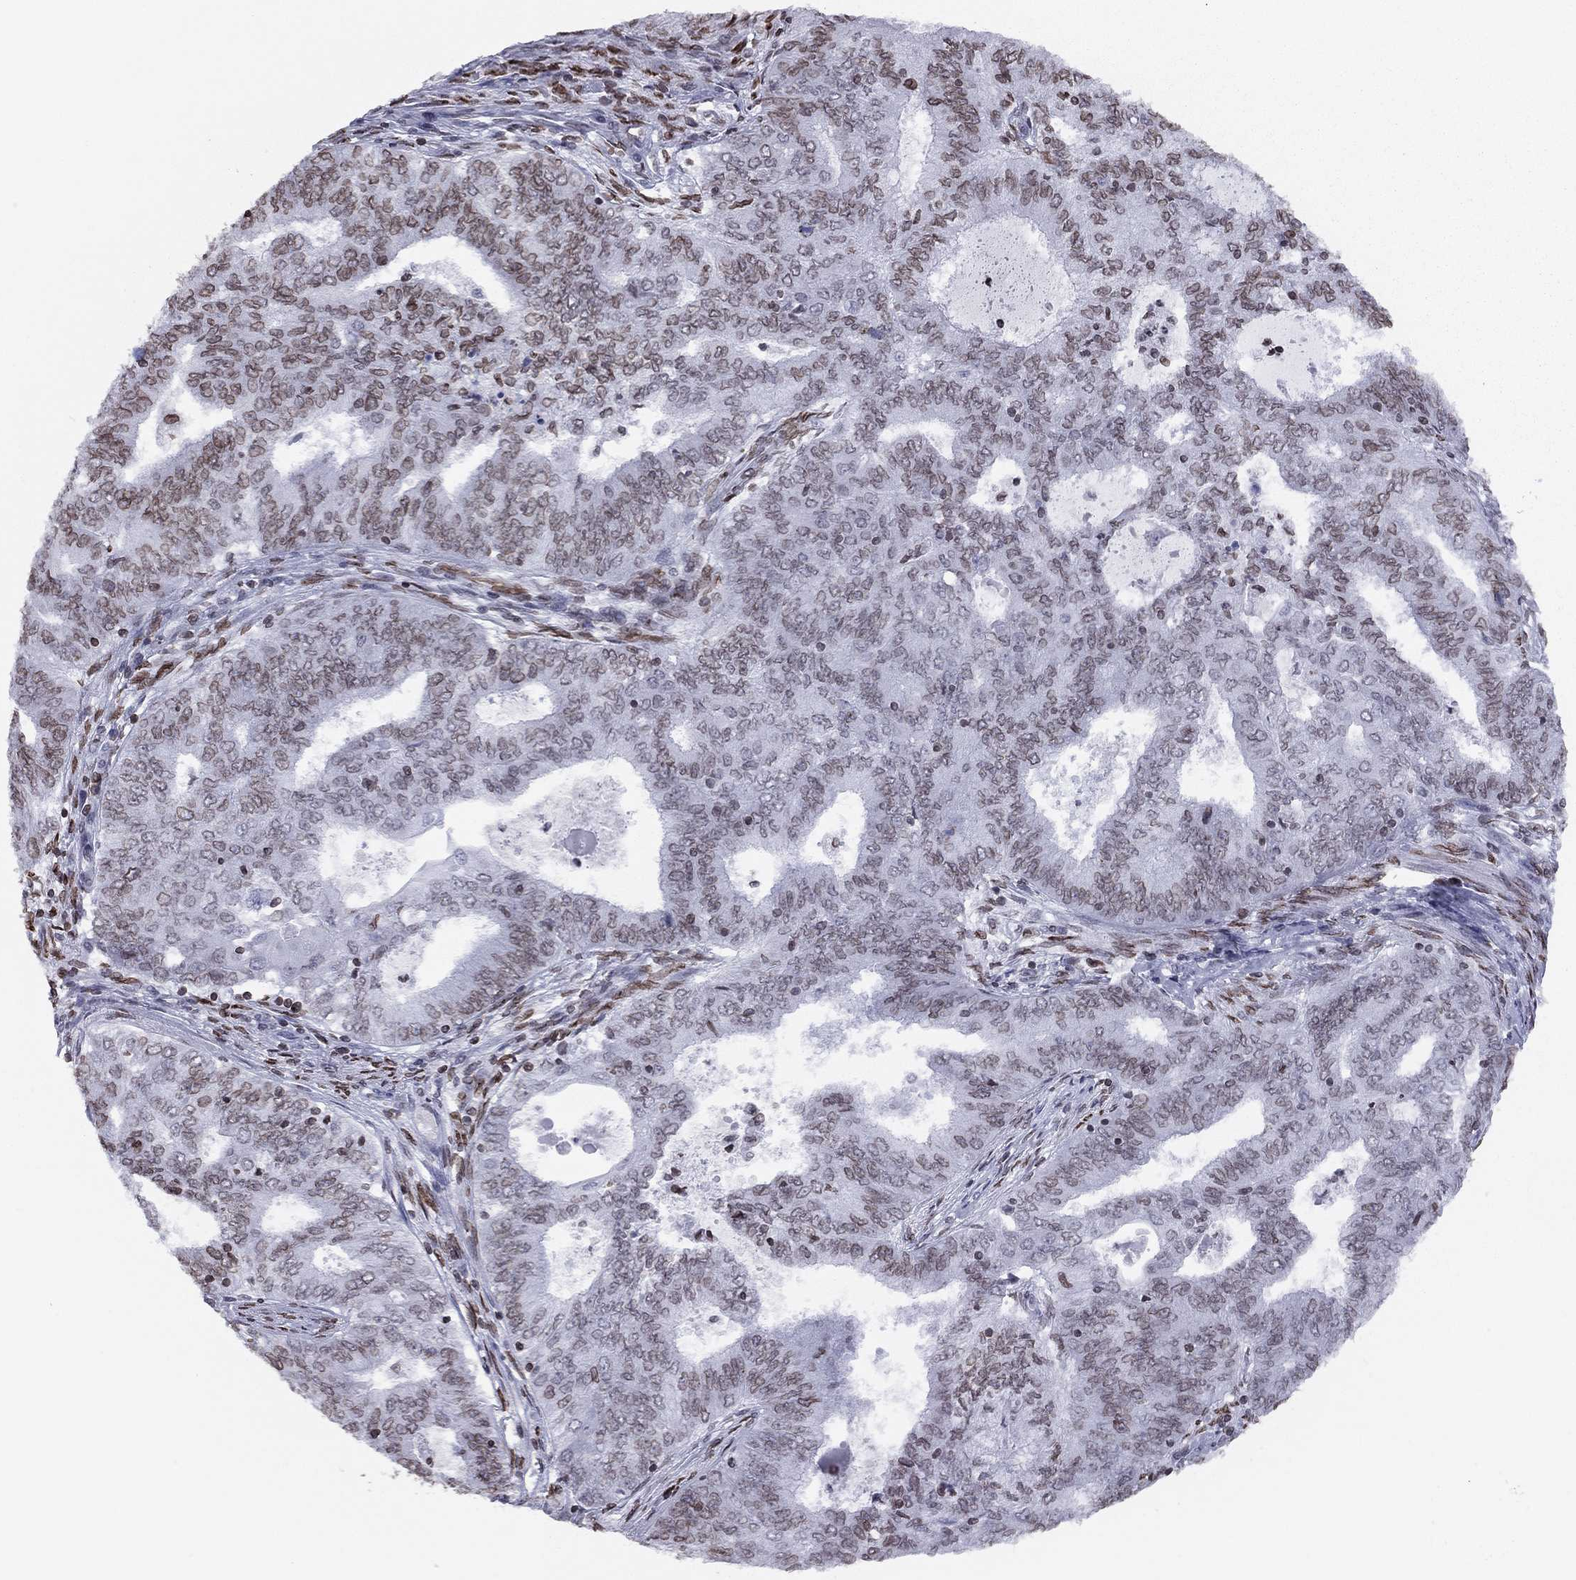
{"staining": {"intensity": "weak", "quantity": ">75%", "location": "cytoplasmic/membranous,nuclear"}, "tissue": "endometrial cancer", "cell_type": "Tumor cells", "image_type": "cancer", "snomed": [{"axis": "morphology", "description": "Adenocarcinoma, NOS"}, {"axis": "topography", "description": "Endometrium"}], "caption": "Protein staining by immunohistochemistry displays weak cytoplasmic/membranous and nuclear expression in approximately >75% of tumor cells in endometrial cancer.", "gene": "ESPL1", "patient": {"sex": "female", "age": 62}}